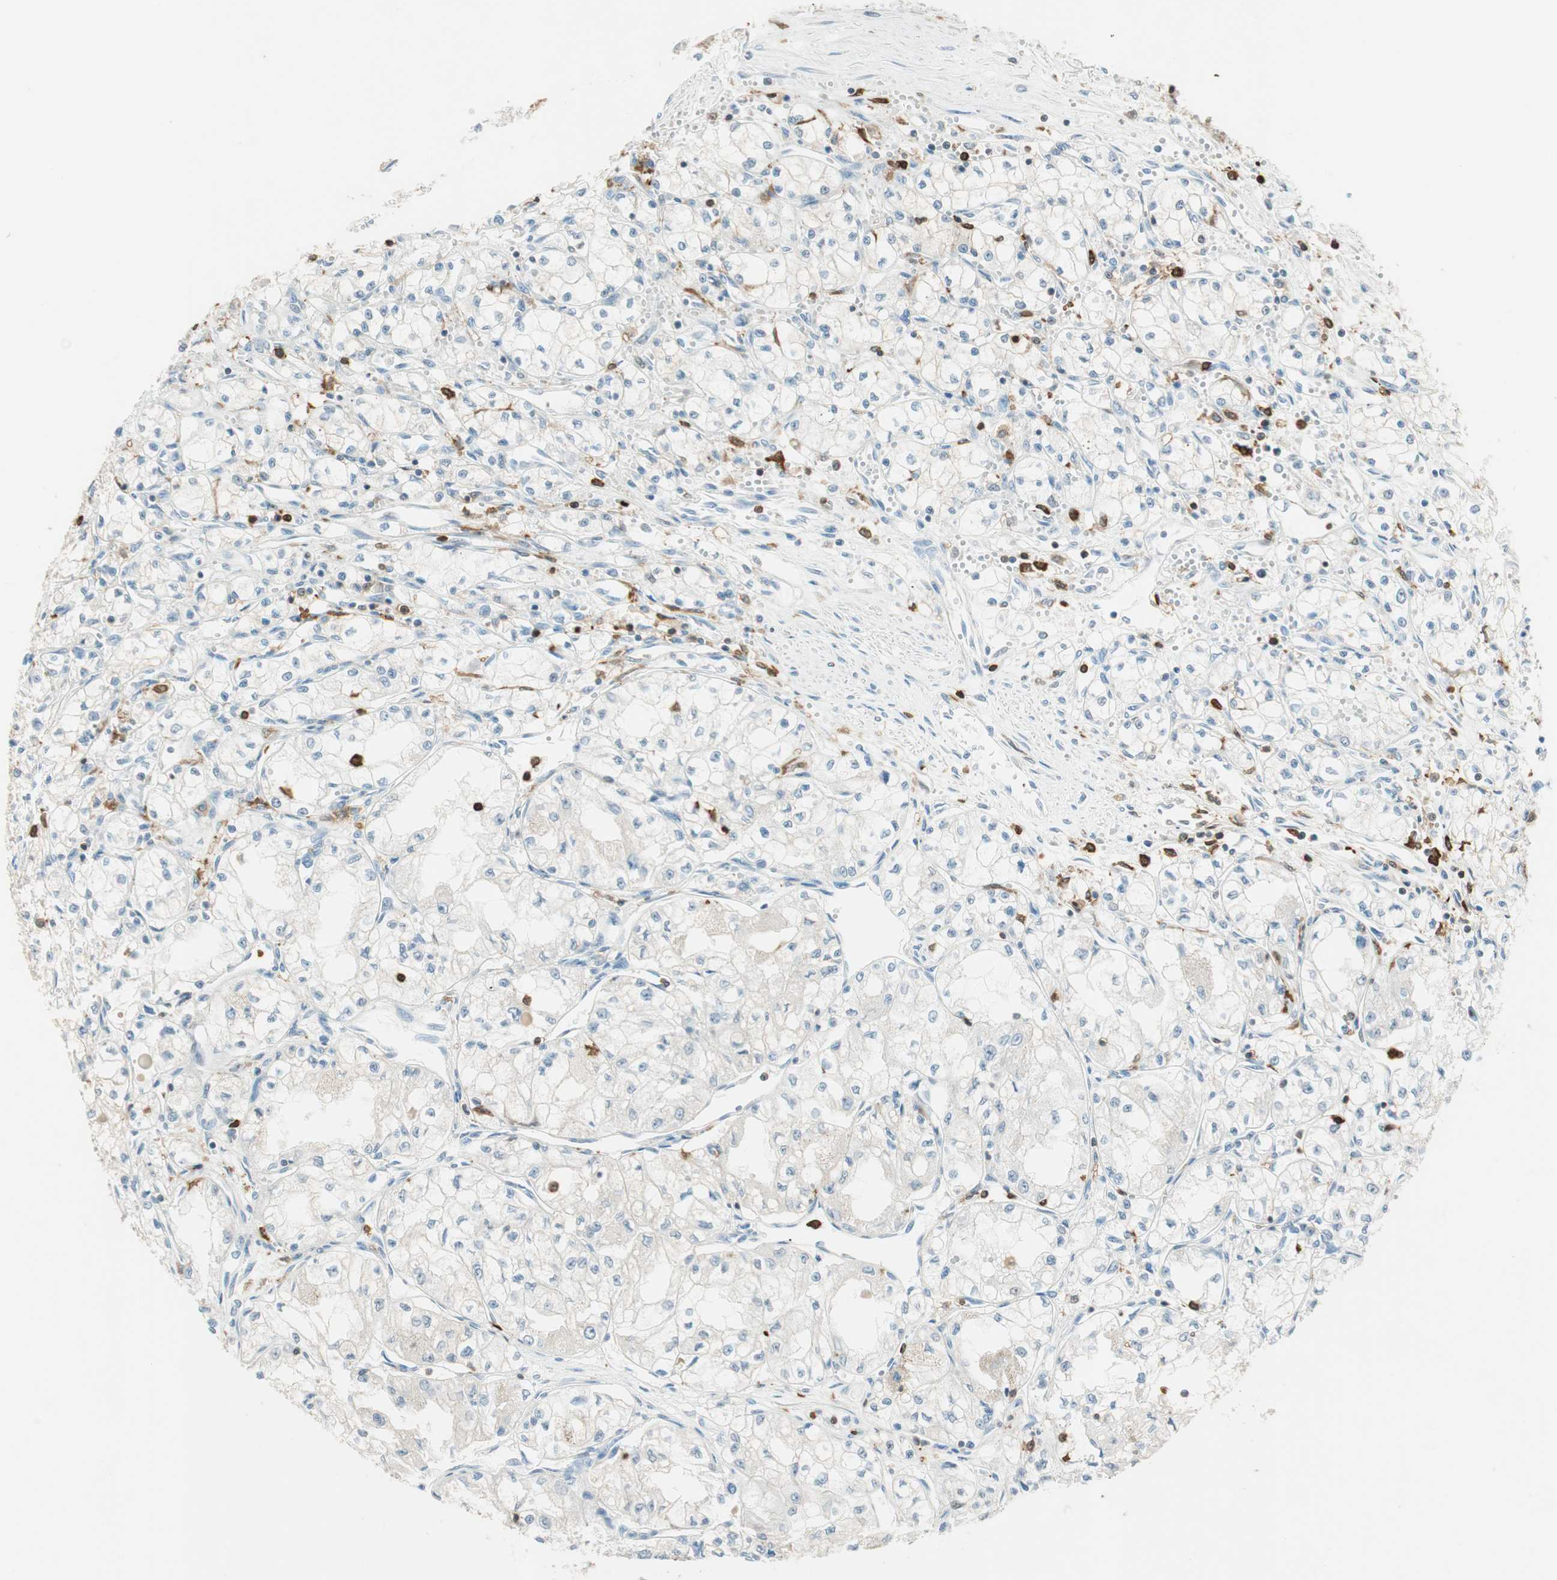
{"staining": {"intensity": "negative", "quantity": "none", "location": "none"}, "tissue": "renal cancer", "cell_type": "Tumor cells", "image_type": "cancer", "snomed": [{"axis": "morphology", "description": "Normal tissue, NOS"}, {"axis": "morphology", "description": "Adenocarcinoma, NOS"}, {"axis": "topography", "description": "Kidney"}], "caption": "This is a micrograph of immunohistochemistry (IHC) staining of renal adenocarcinoma, which shows no staining in tumor cells.", "gene": "HPGD", "patient": {"sex": "male", "age": 59}}